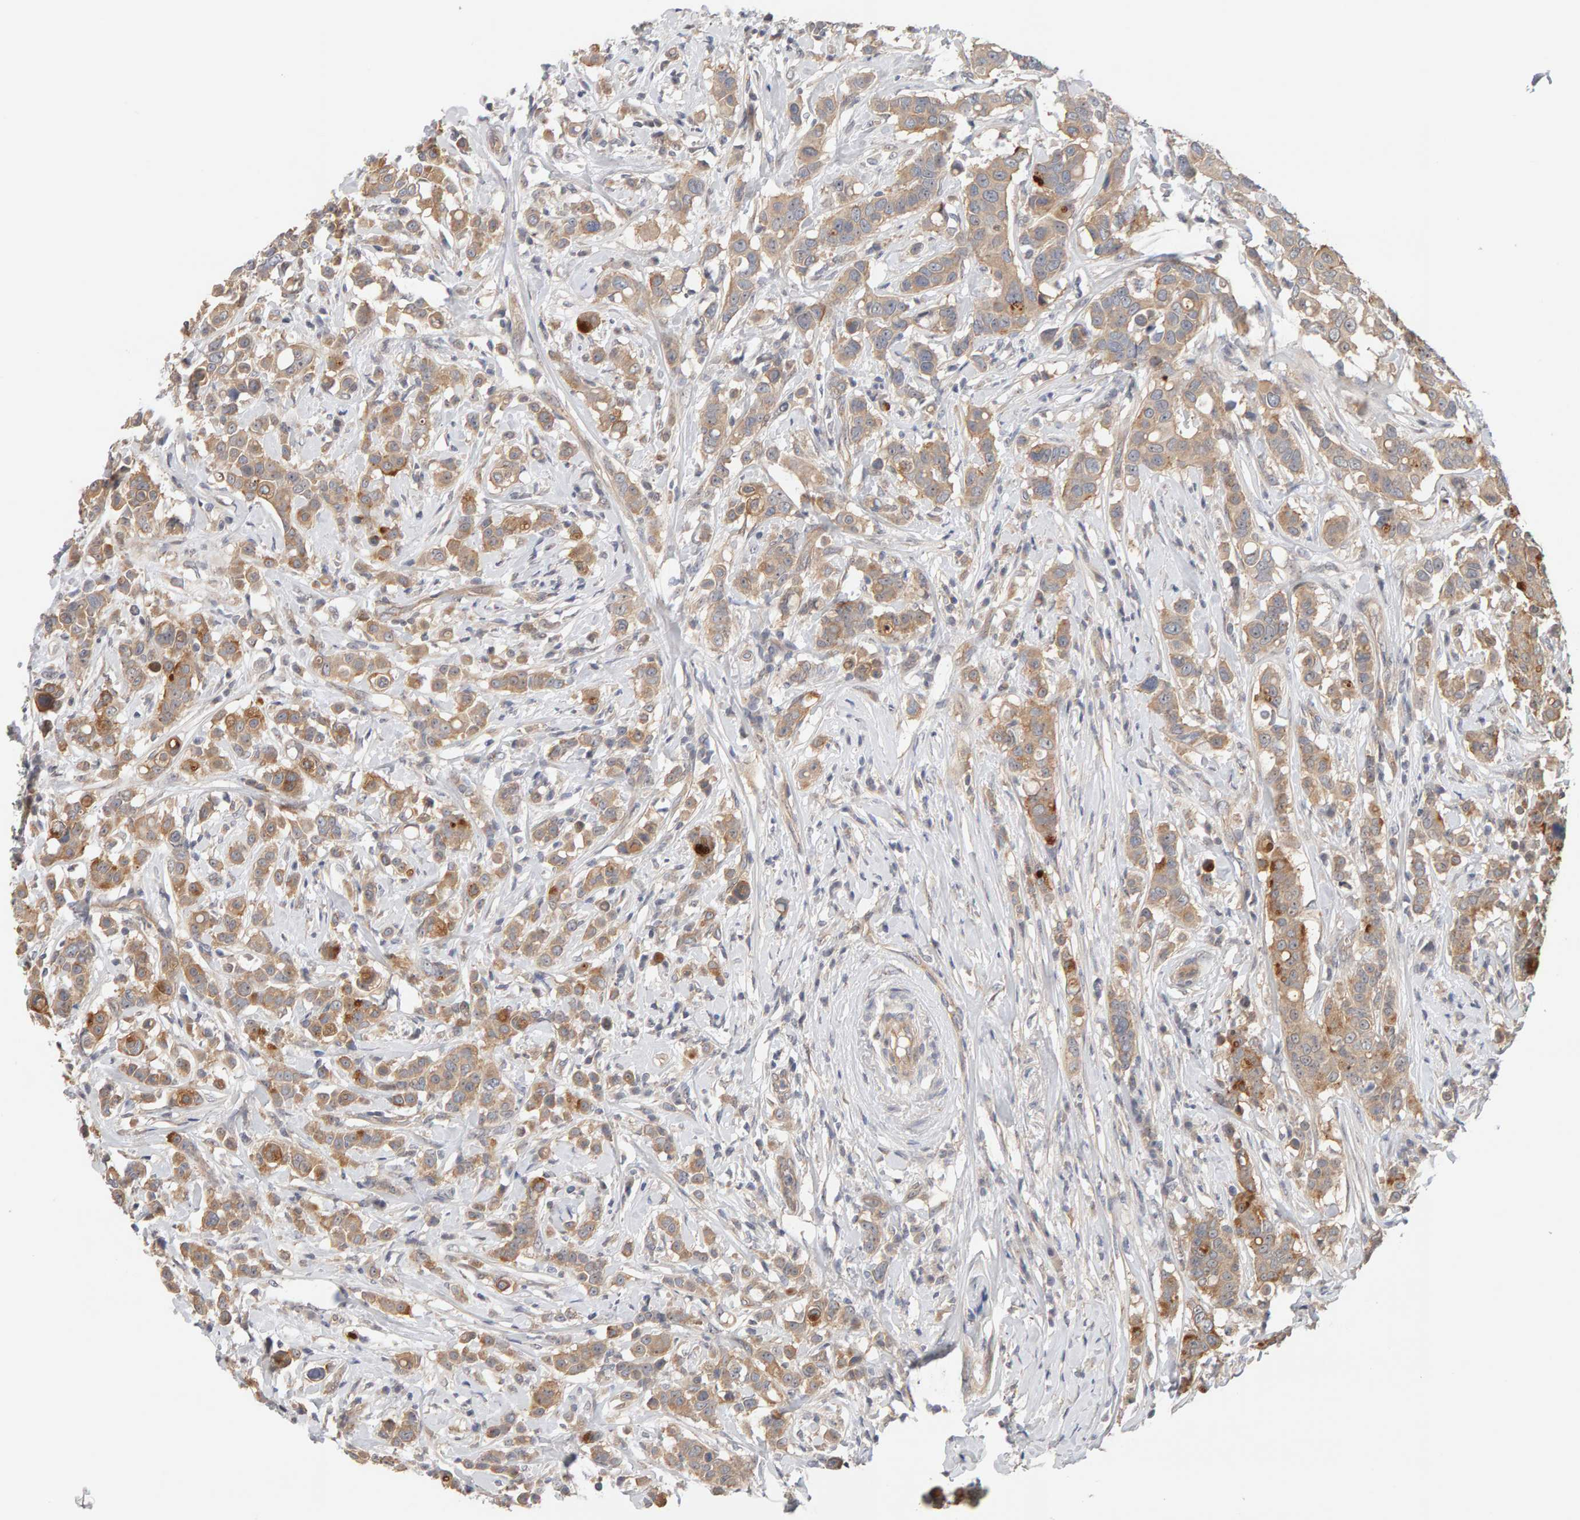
{"staining": {"intensity": "strong", "quantity": "25%-75%", "location": "cytoplasmic/membranous"}, "tissue": "breast cancer", "cell_type": "Tumor cells", "image_type": "cancer", "snomed": [{"axis": "morphology", "description": "Duct carcinoma"}, {"axis": "topography", "description": "Breast"}], "caption": "Breast cancer (intraductal carcinoma) was stained to show a protein in brown. There is high levels of strong cytoplasmic/membranous expression in about 25%-75% of tumor cells.", "gene": "PPP1R16A", "patient": {"sex": "female", "age": 27}}